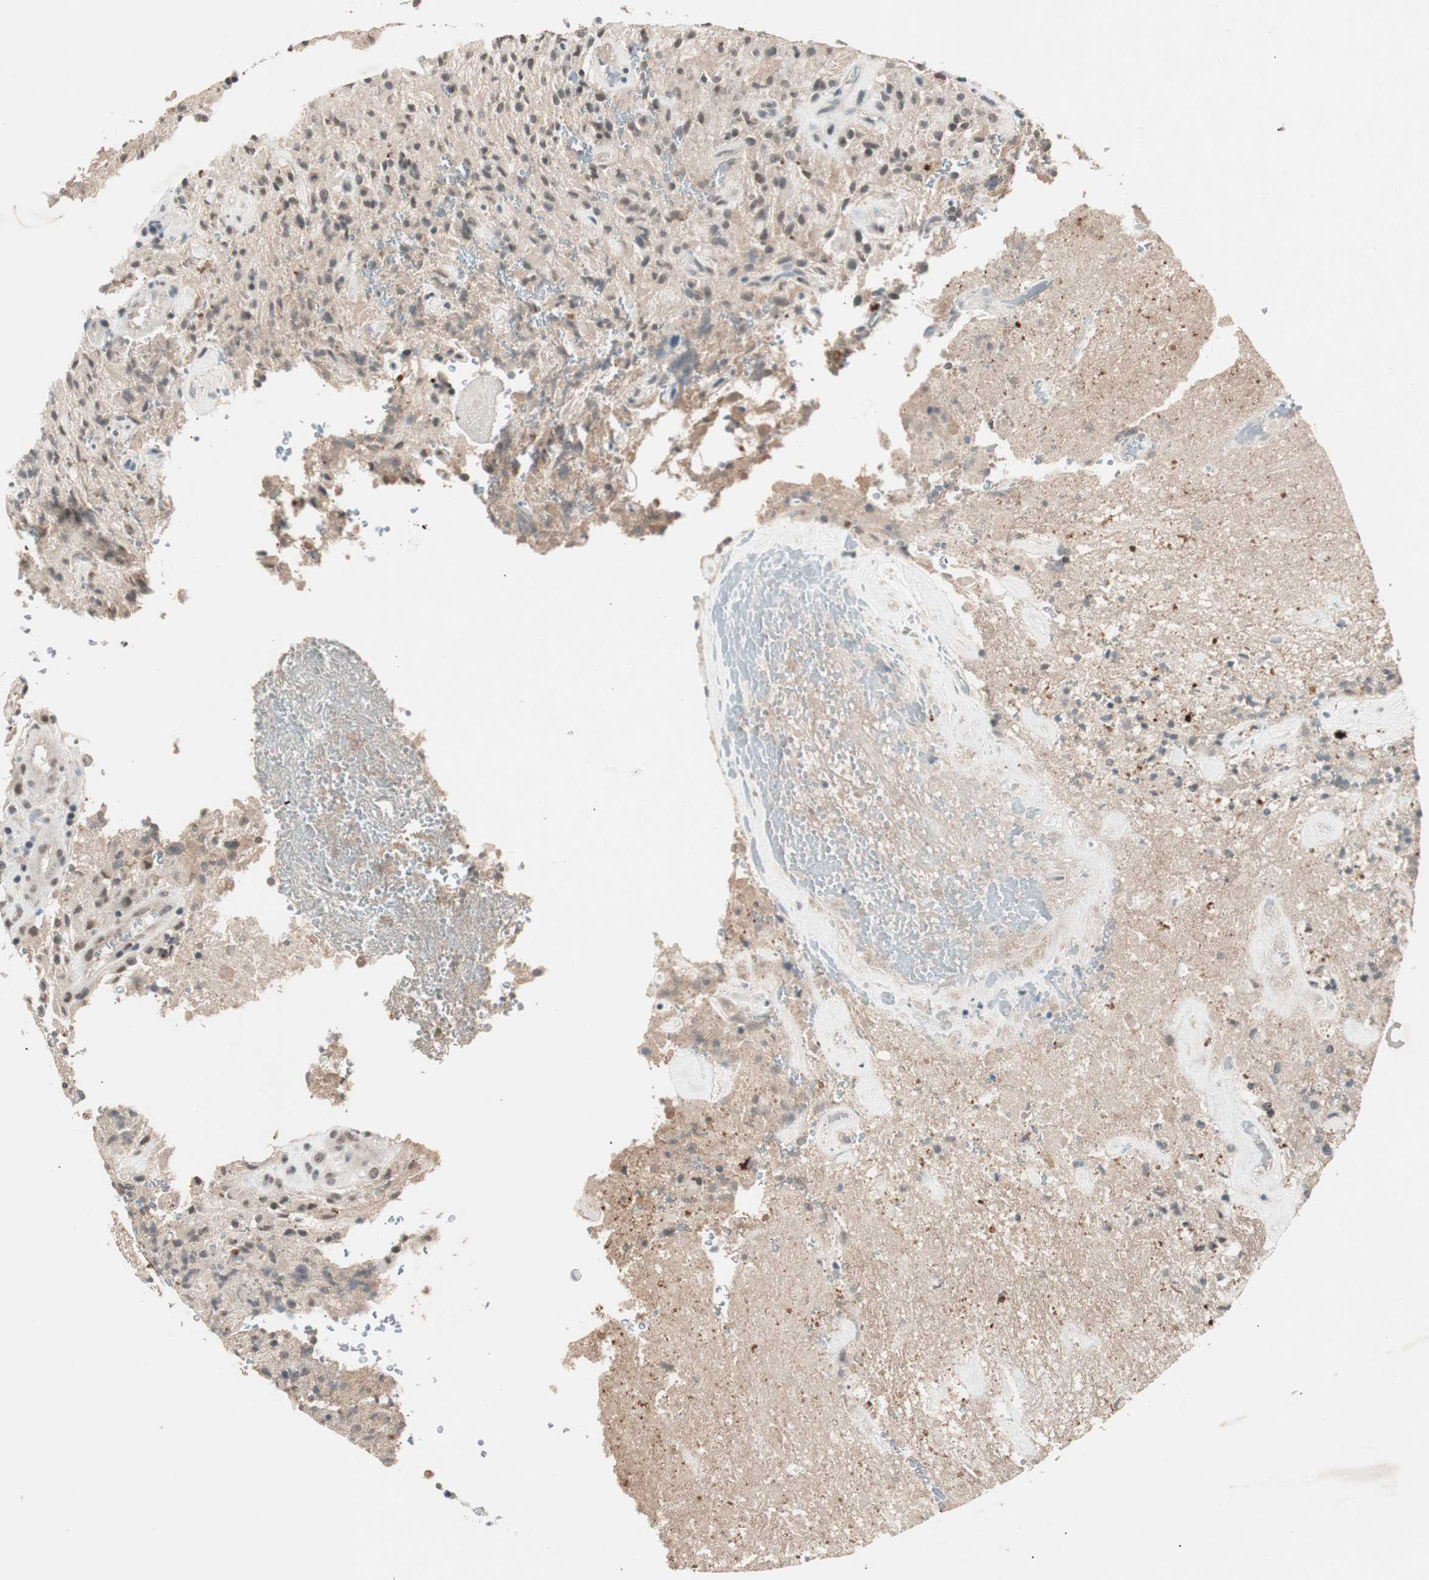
{"staining": {"intensity": "weak", "quantity": "<25%", "location": "nuclear"}, "tissue": "glioma", "cell_type": "Tumor cells", "image_type": "cancer", "snomed": [{"axis": "morphology", "description": "Glioma, malignant, High grade"}, {"axis": "topography", "description": "Brain"}], "caption": "Immunohistochemistry (IHC) histopathology image of neoplastic tissue: human glioma stained with DAB (3,3'-diaminobenzidine) shows no significant protein staining in tumor cells.", "gene": "NFRKB", "patient": {"sex": "male", "age": 71}}